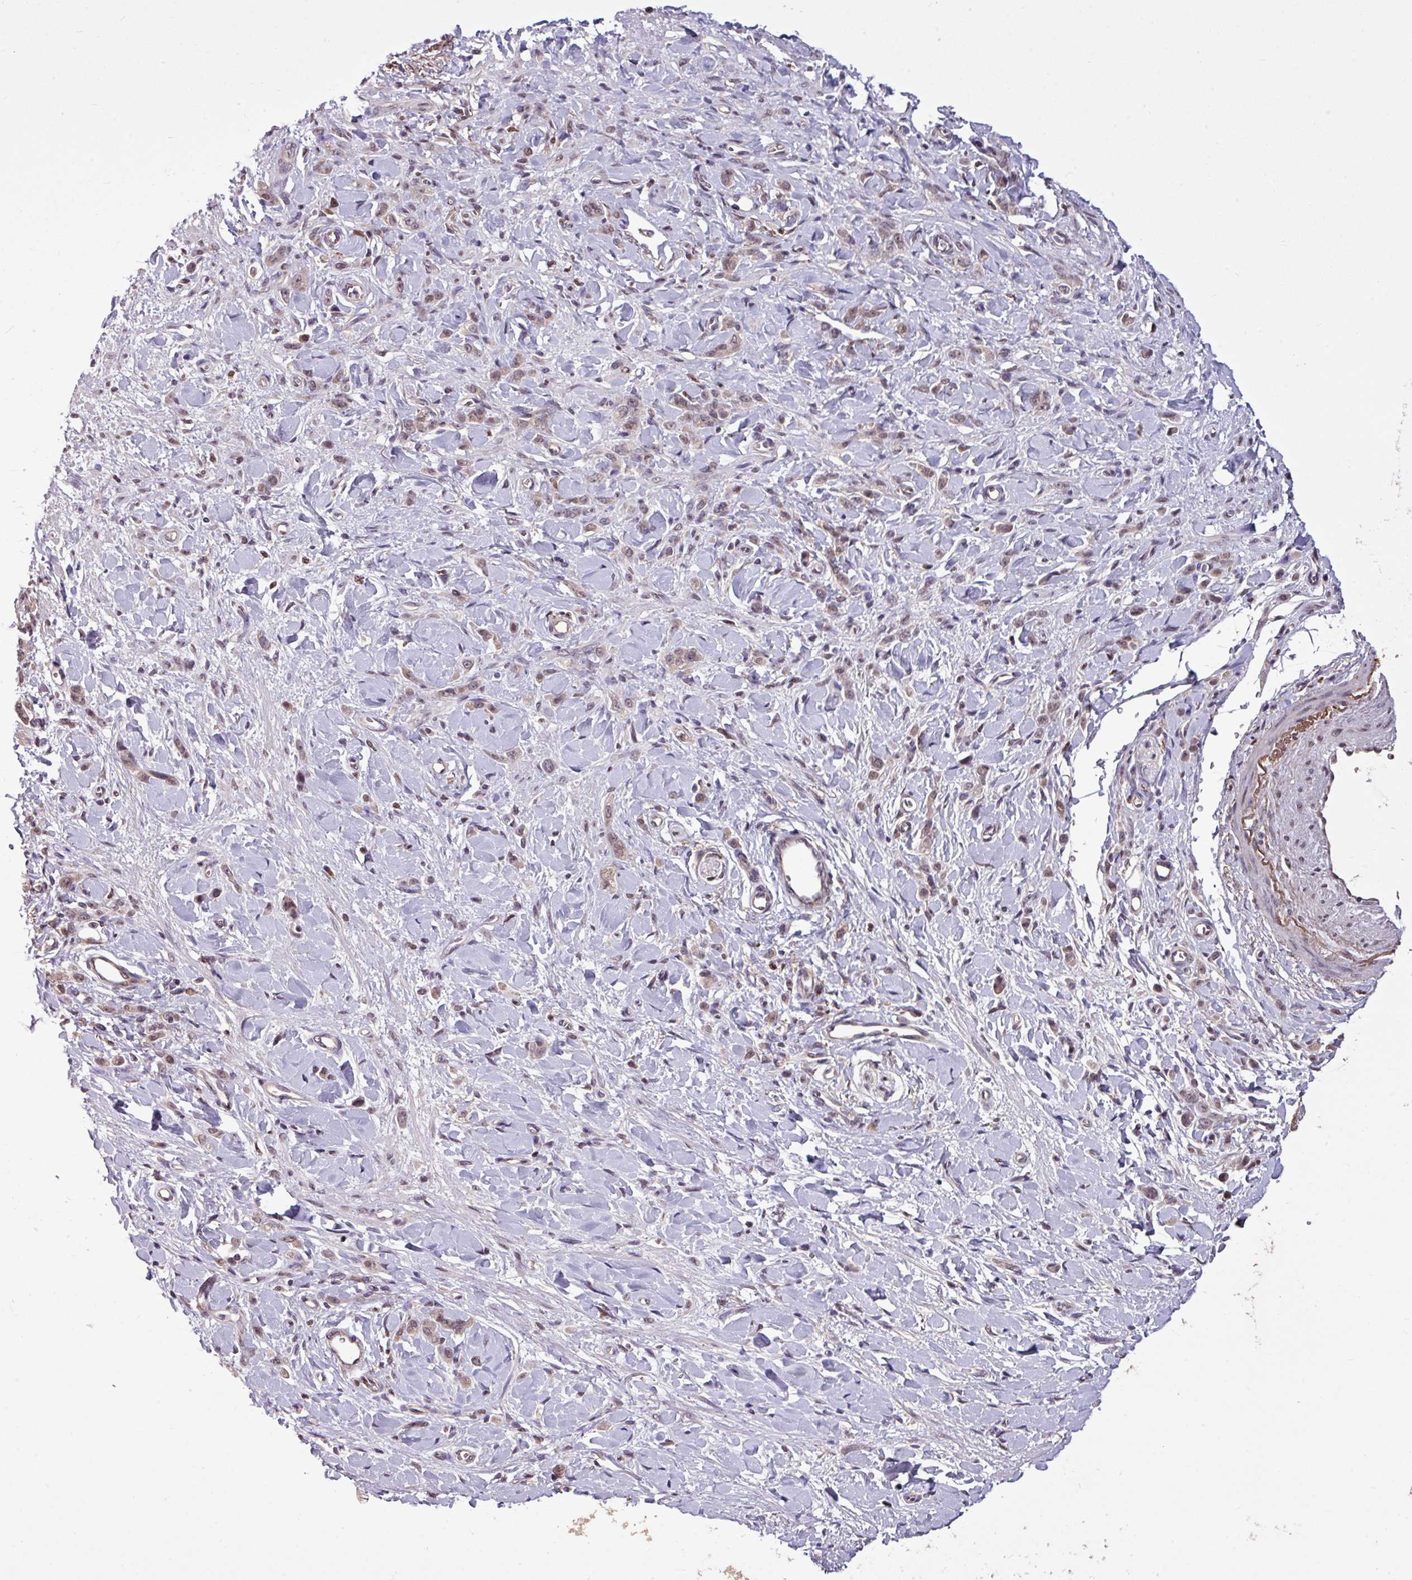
{"staining": {"intensity": "weak", "quantity": "<25%", "location": "nuclear"}, "tissue": "stomach cancer", "cell_type": "Tumor cells", "image_type": "cancer", "snomed": [{"axis": "morphology", "description": "Normal tissue, NOS"}, {"axis": "morphology", "description": "Adenocarcinoma, NOS"}, {"axis": "topography", "description": "Stomach"}], "caption": "Human stomach cancer stained for a protein using immunohistochemistry shows no expression in tumor cells.", "gene": "SKIC2", "patient": {"sex": "male", "age": 82}}